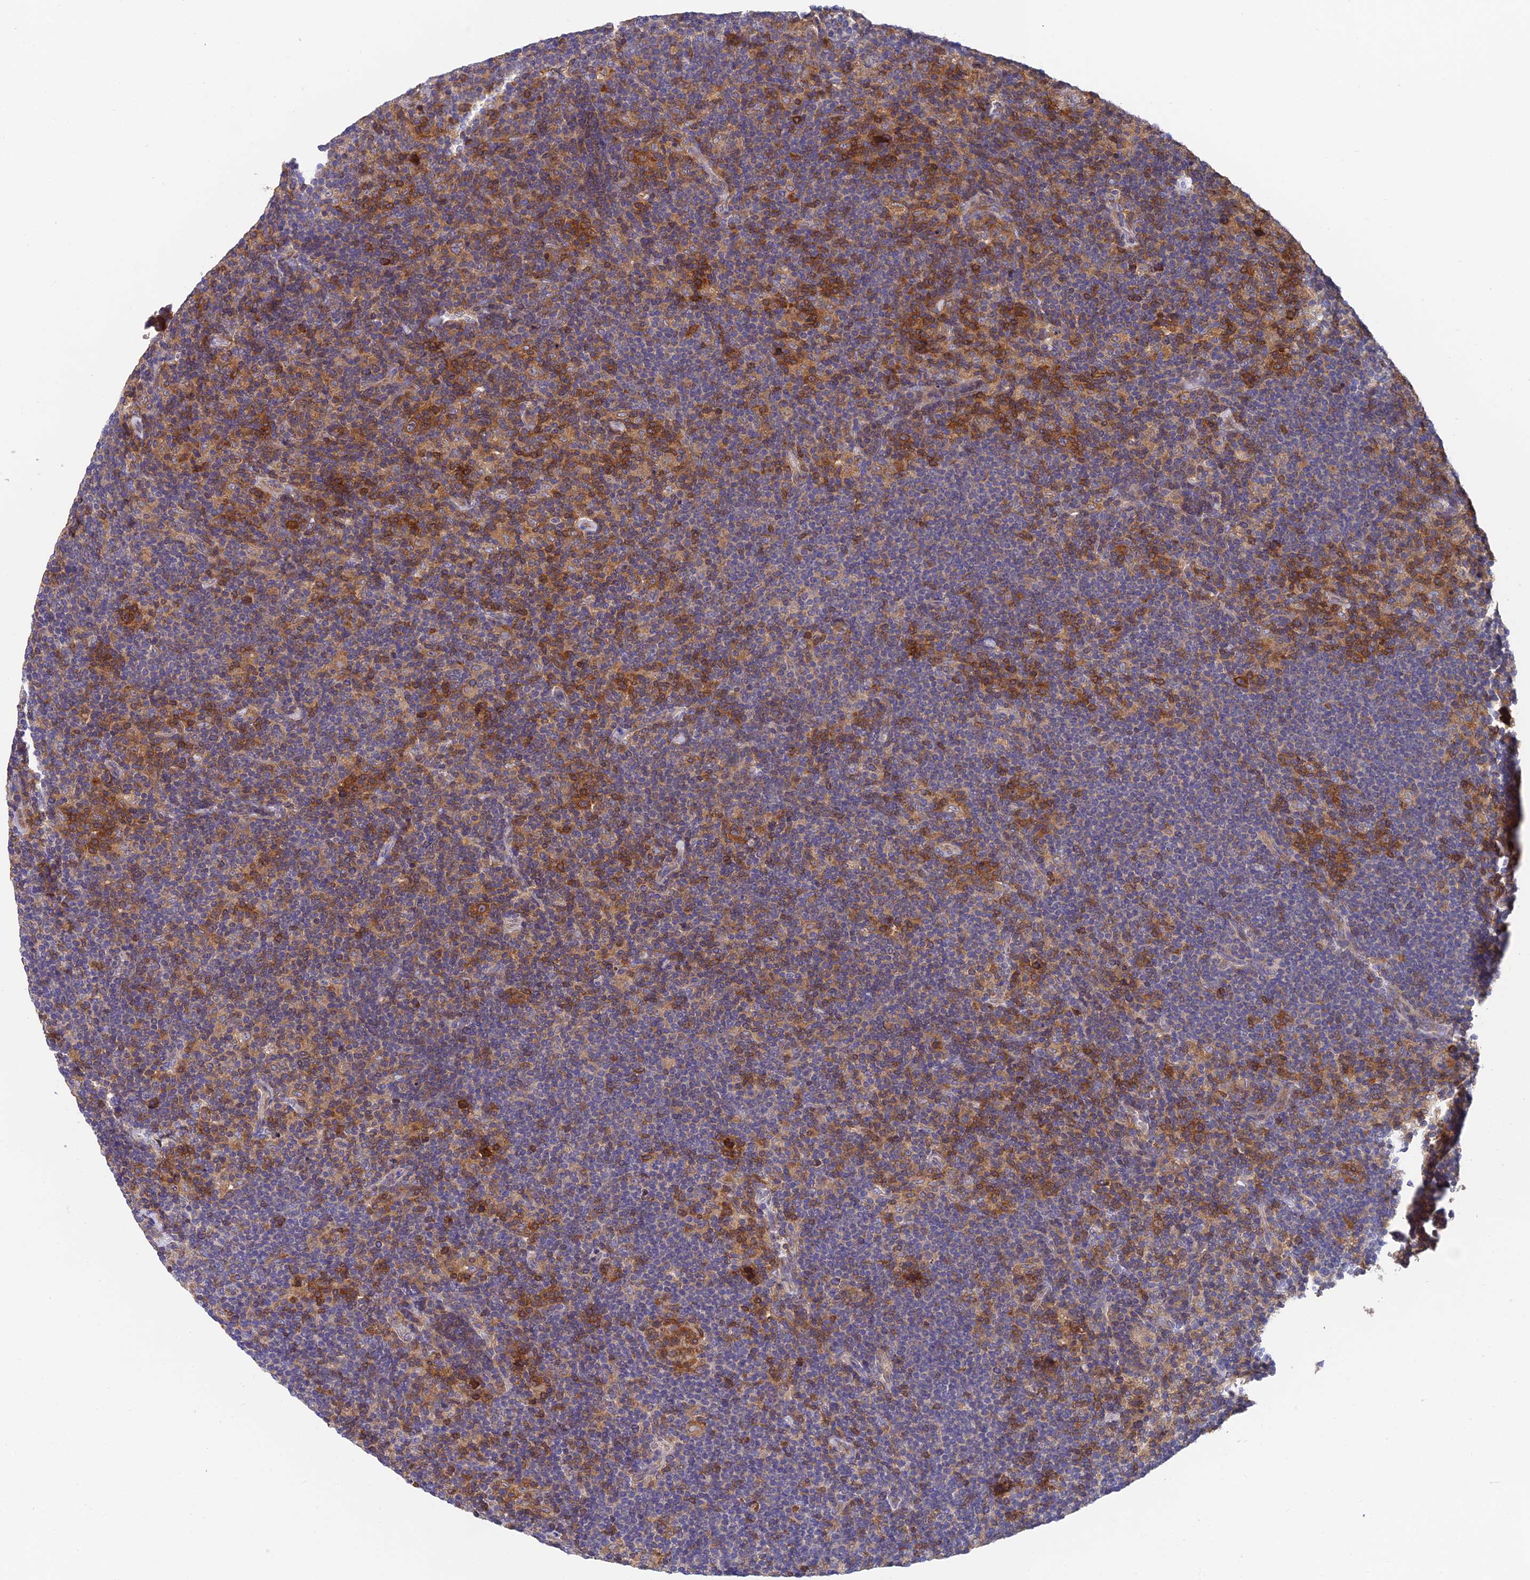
{"staining": {"intensity": "moderate", "quantity": "25%-75%", "location": "cytoplasmic/membranous"}, "tissue": "lymphoma", "cell_type": "Tumor cells", "image_type": "cancer", "snomed": [{"axis": "morphology", "description": "Hodgkin's disease, NOS"}, {"axis": "topography", "description": "Lymph node"}], "caption": "Immunohistochemistry histopathology image of lymphoma stained for a protein (brown), which shows medium levels of moderate cytoplasmic/membranous positivity in about 25%-75% of tumor cells.", "gene": "IPO5", "patient": {"sex": "female", "age": 57}}